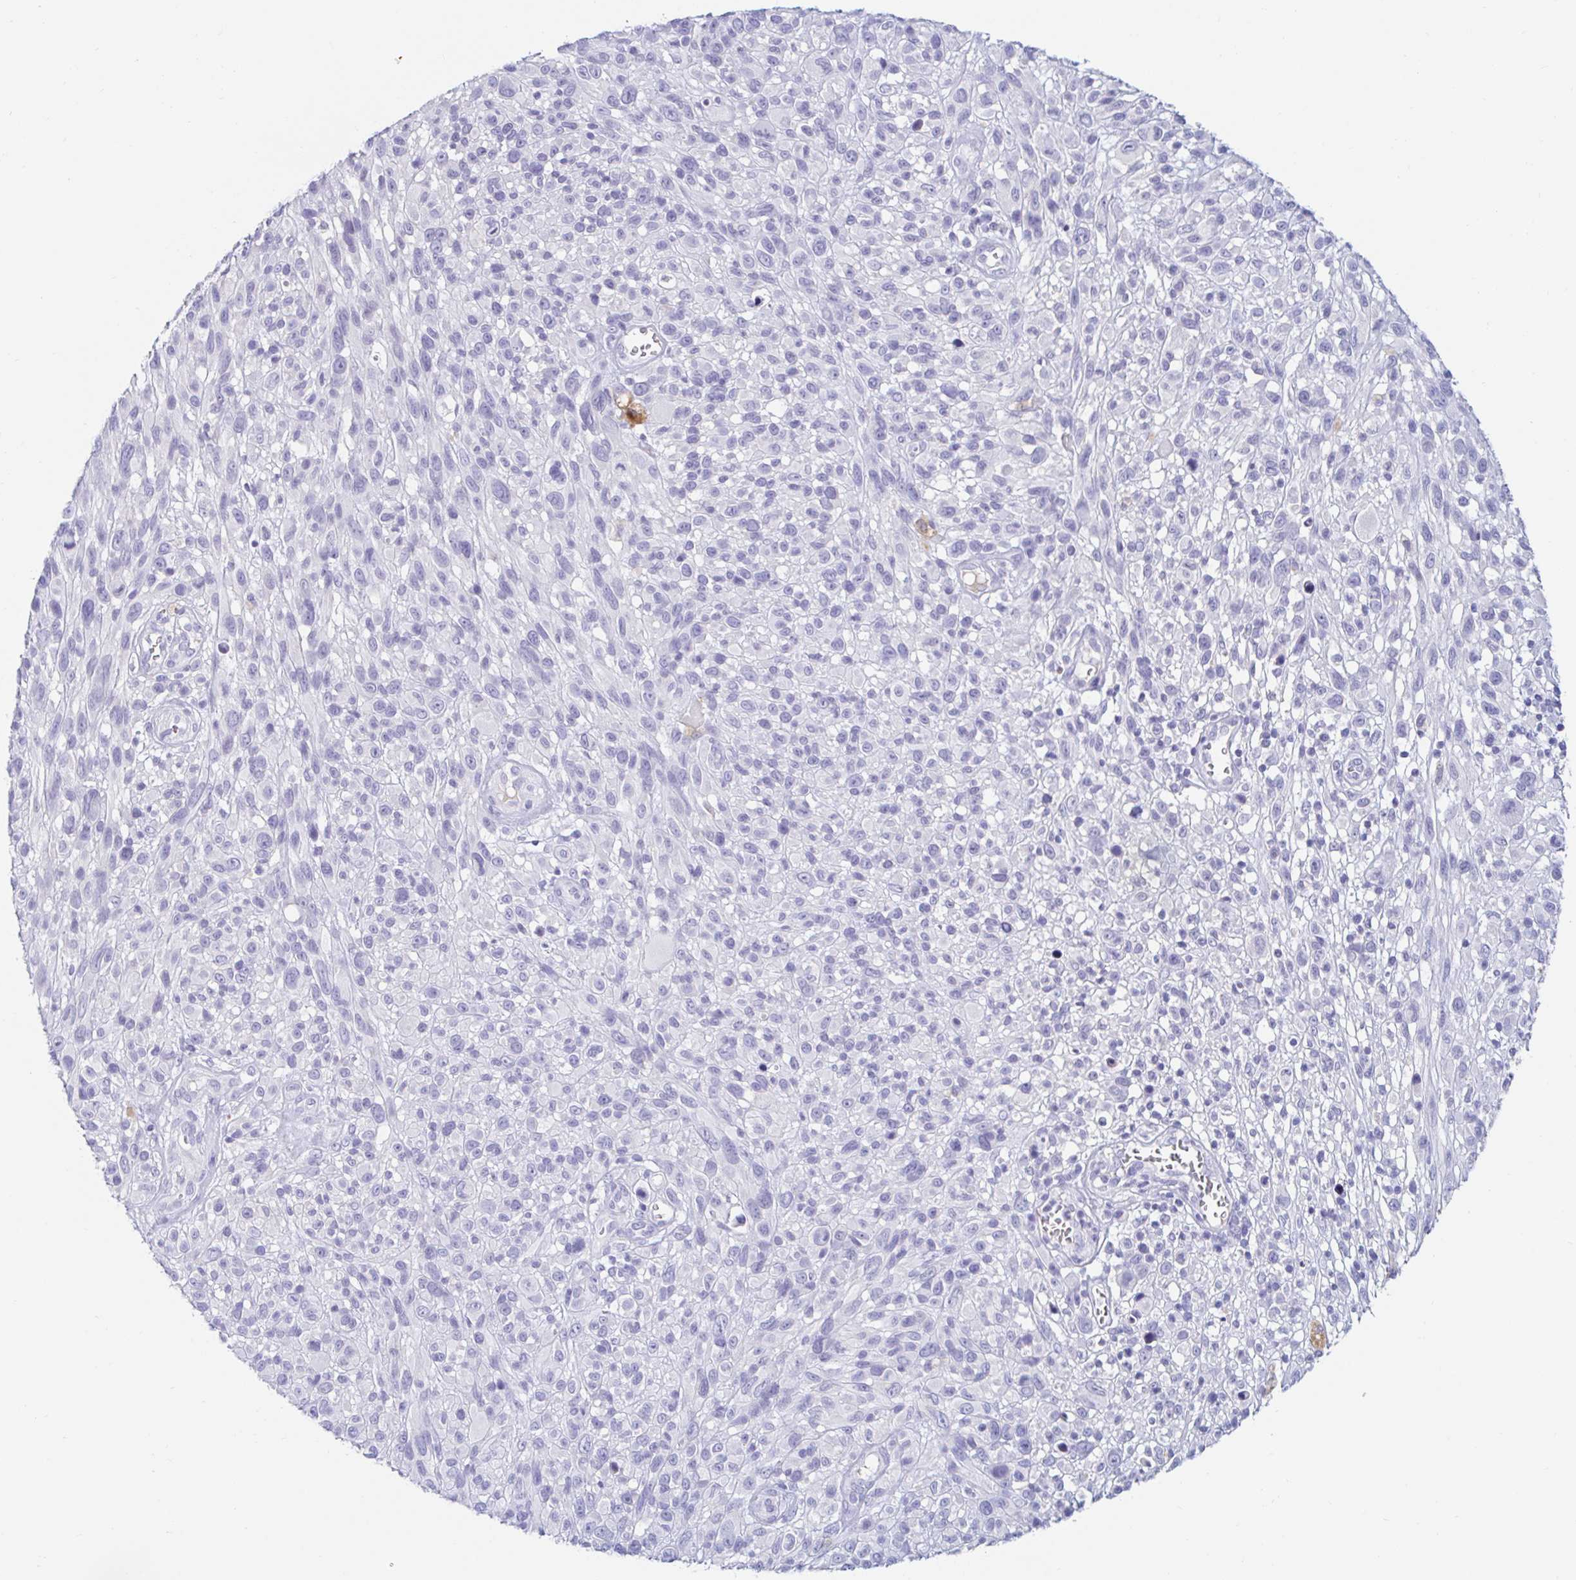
{"staining": {"intensity": "negative", "quantity": "none", "location": "none"}, "tissue": "melanoma", "cell_type": "Tumor cells", "image_type": "cancer", "snomed": [{"axis": "morphology", "description": "Malignant melanoma, NOS"}, {"axis": "topography", "description": "Skin"}], "caption": "There is no significant expression in tumor cells of malignant melanoma.", "gene": "TEX44", "patient": {"sex": "male", "age": 68}}